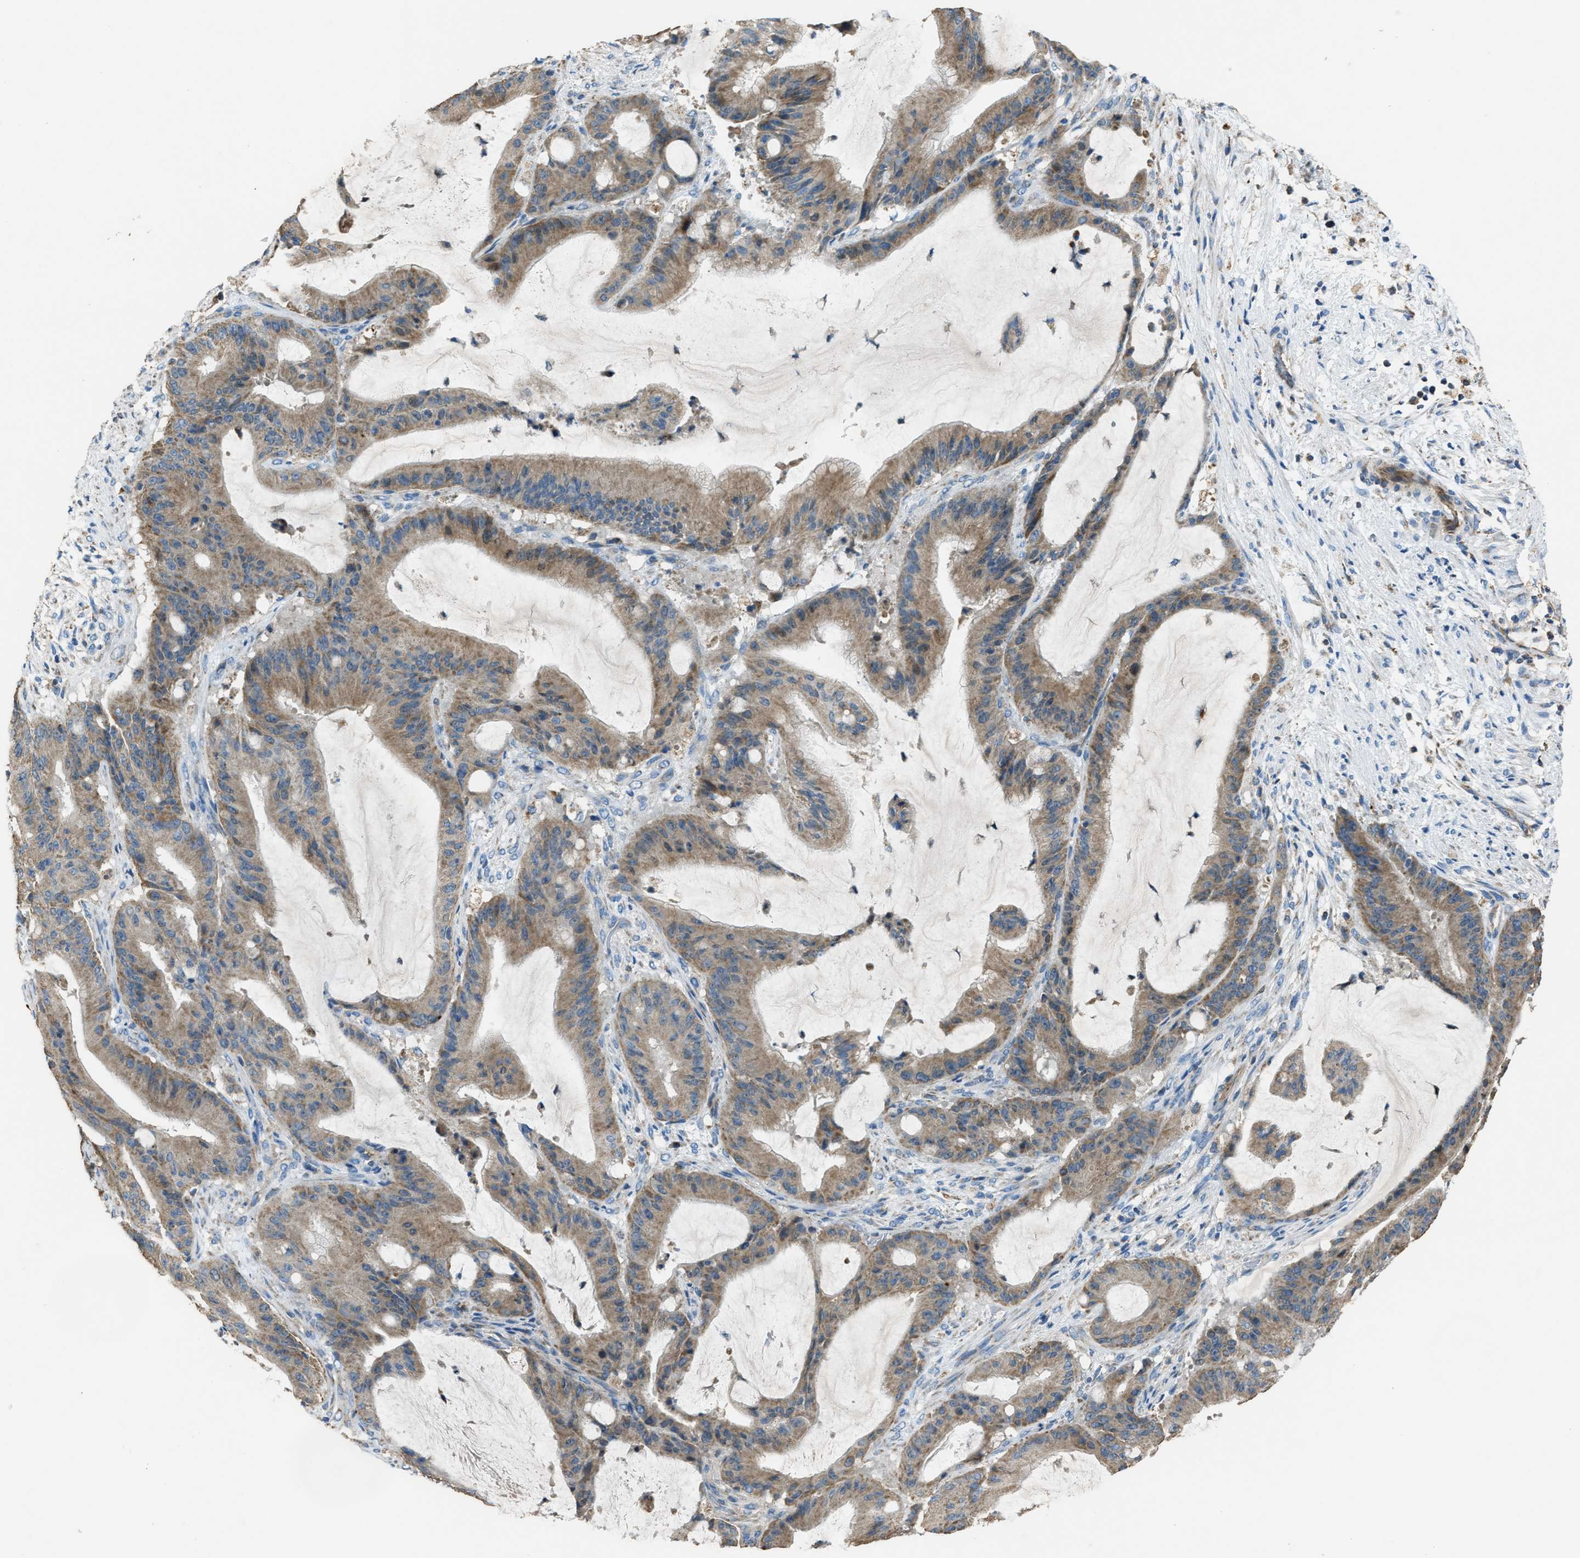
{"staining": {"intensity": "moderate", "quantity": ">75%", "location": "cytoplasmic/membranous"}, "tissue": "liver cancer", "cell_type": "Tumor cells", "image_type": "cancer", "snomed": [{"axis": "morphology", "description": "Normal tissue, NOS"}, {"axis": "morphology", "description": "Cholangiocarcinoma"}, {"axis": "topography", "description": "Liver"}, {"axis": "topography", "description": "Peripheral nerve tissue"}], "caption": "Immunohistochemistry (DAB (3,3'-diaminobenzidine)) staining of human liver cancer exhibits moderate cytoplasmic/membranous protein staining in approximately >75% of tumor cells. (brown staining indicates protein expression, while blue staining denotes nuclei).", "gene": "SLC25A11", "patient": {"sex": "female", "age": 73}}